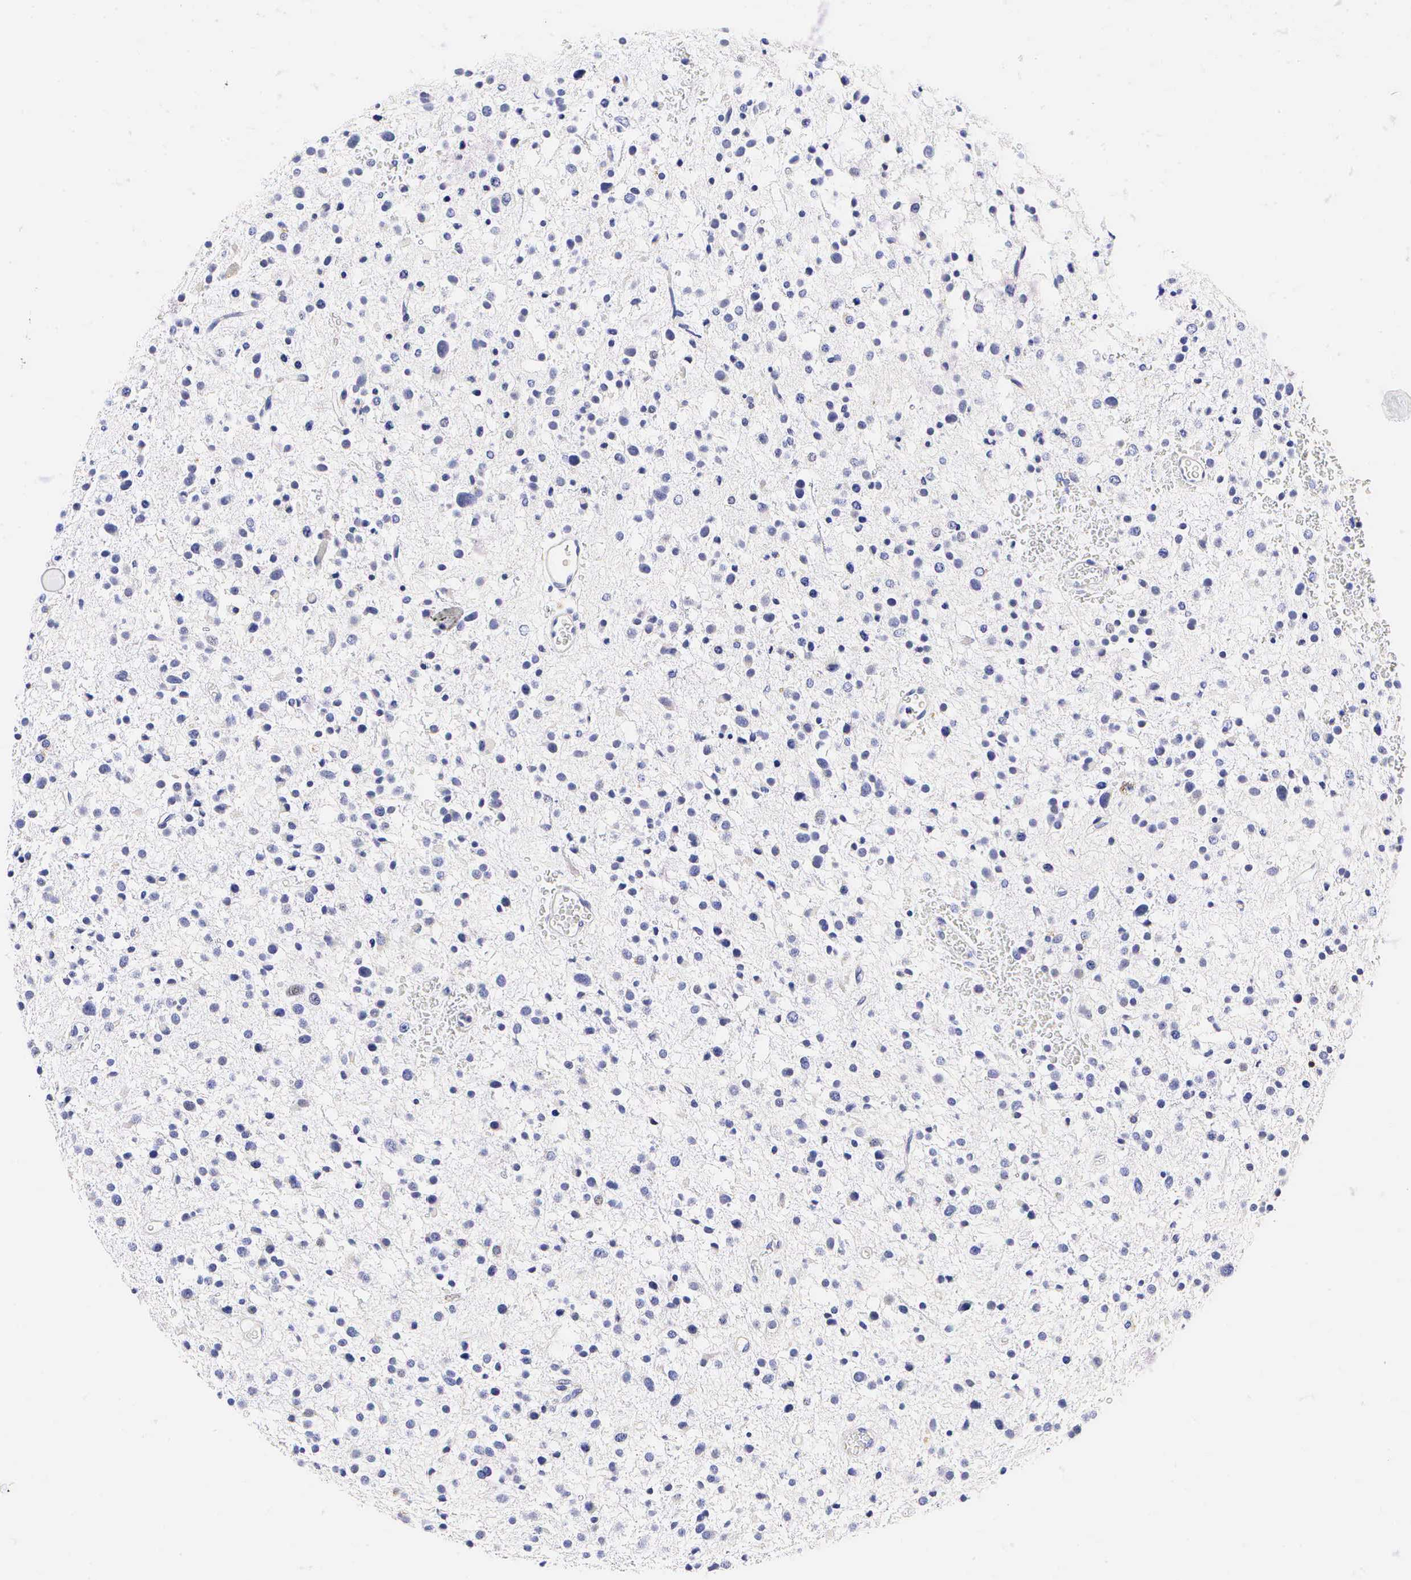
{"staining": {"intensity": "negative", "quantity": "none", "location": "none"}, "tissue": "glioma", "cell_type": "Tumor cells", "image_type": "cancer", "snomed": [{"axis": "morphology", "description": "Glioma, malignant, Low grade"}, {"axis": "topography", "description": "Brain"}], "caption": "Immunohistochemistry of glioma exhibits no expression in tumor cells.", "gene": "CD3E", "patient": {"sex": "female", "age": 36}}